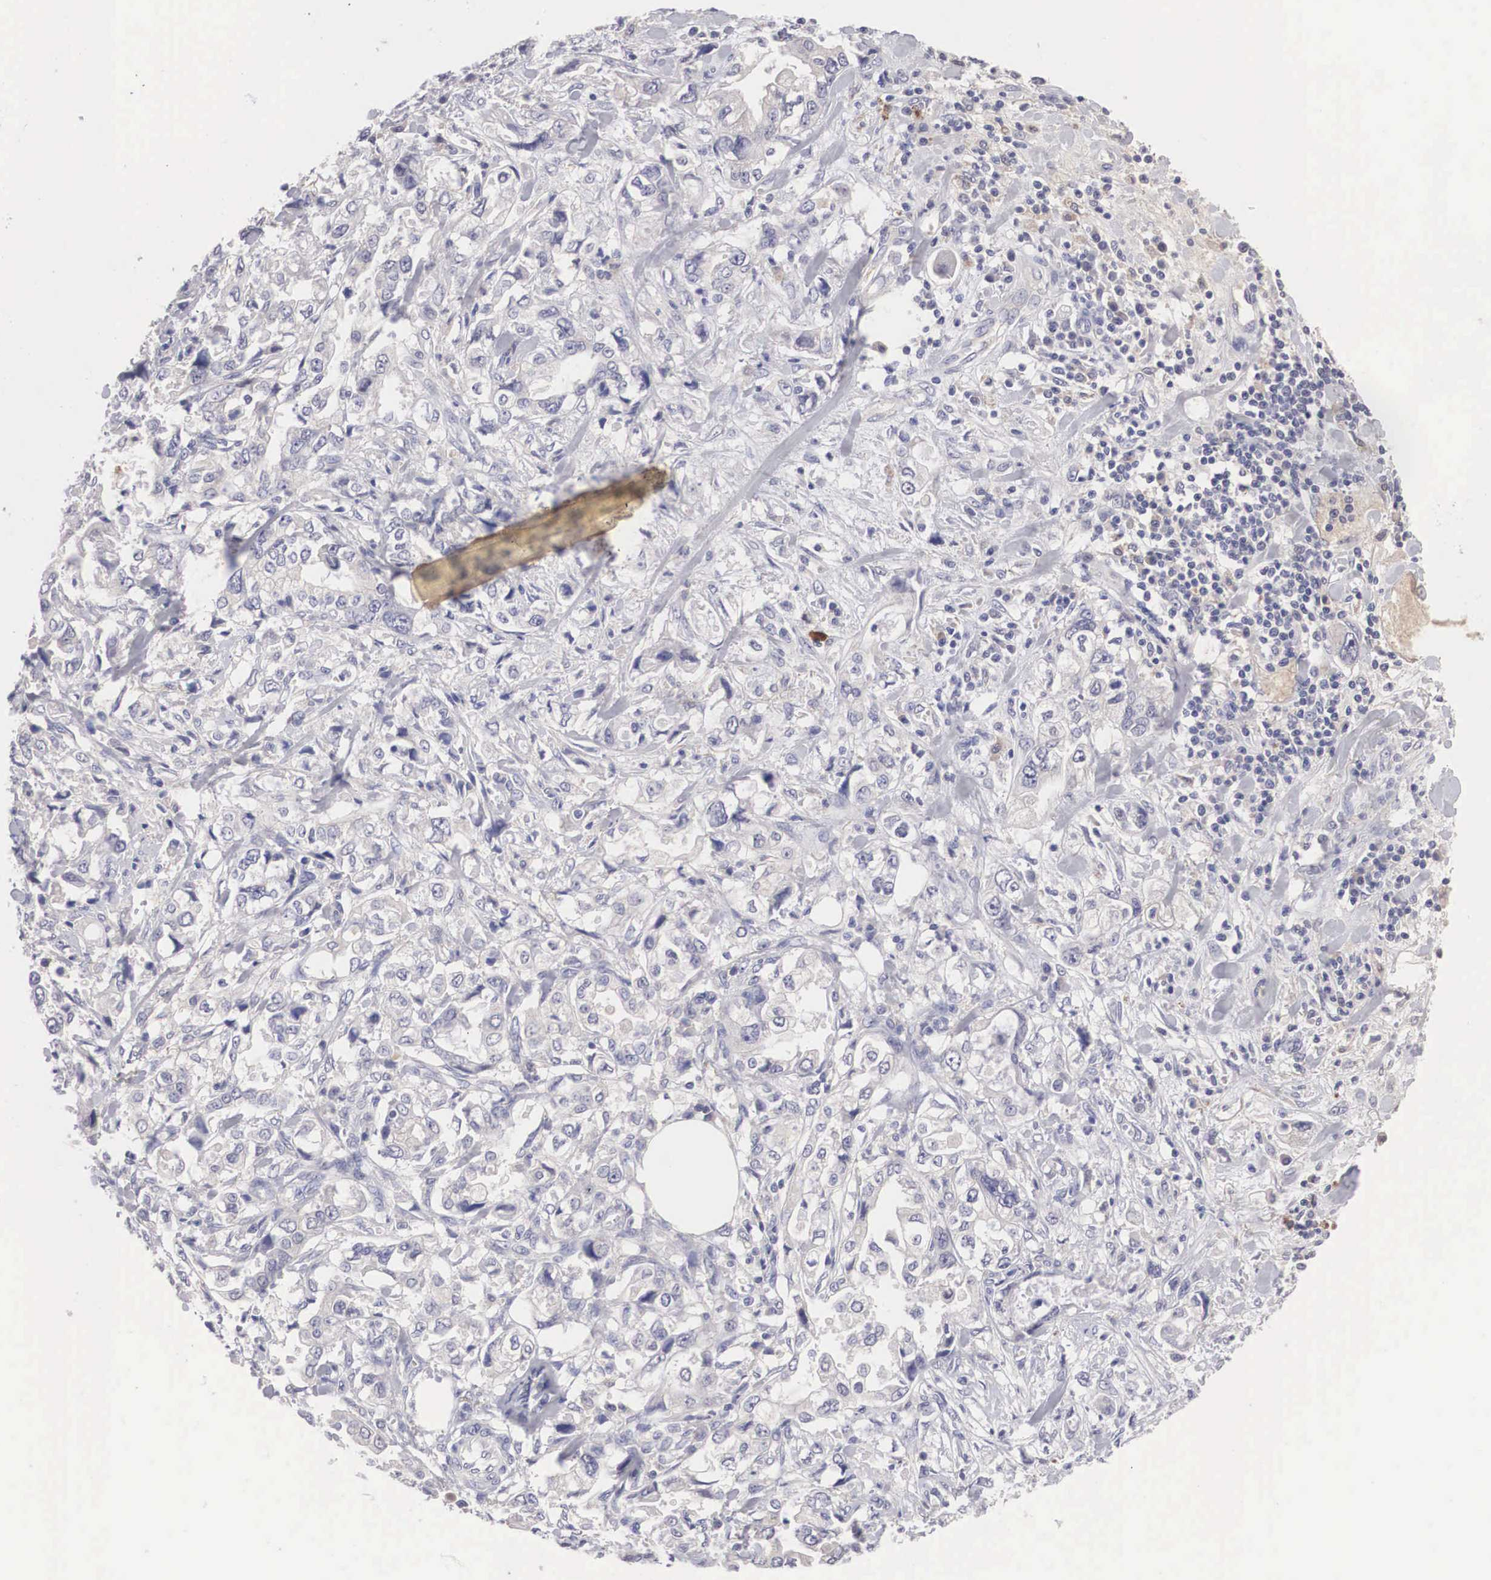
{"staining": {"intensity": "negative", "quantity": "none", "location": "none"}, "tissue": "stomach cancer", "cell_type": "Tumor cells", "image_type": "cancer", "snomed": [{"axis": "morphology", "description": "Adenocarcinoma, NOS"}, {"axis": "topography", "description": "Pancreas"}, {"axis": "topography", "description": "Stomach, upper"}], "caption": "The micrograph shows no staining of tumor cells in adenocarcinoma (stomach). (Brightfield microscopy of DAB IHC at high magnification).", "gene": "ABHD4", "patient": {"sex": "male", "age": 77}}